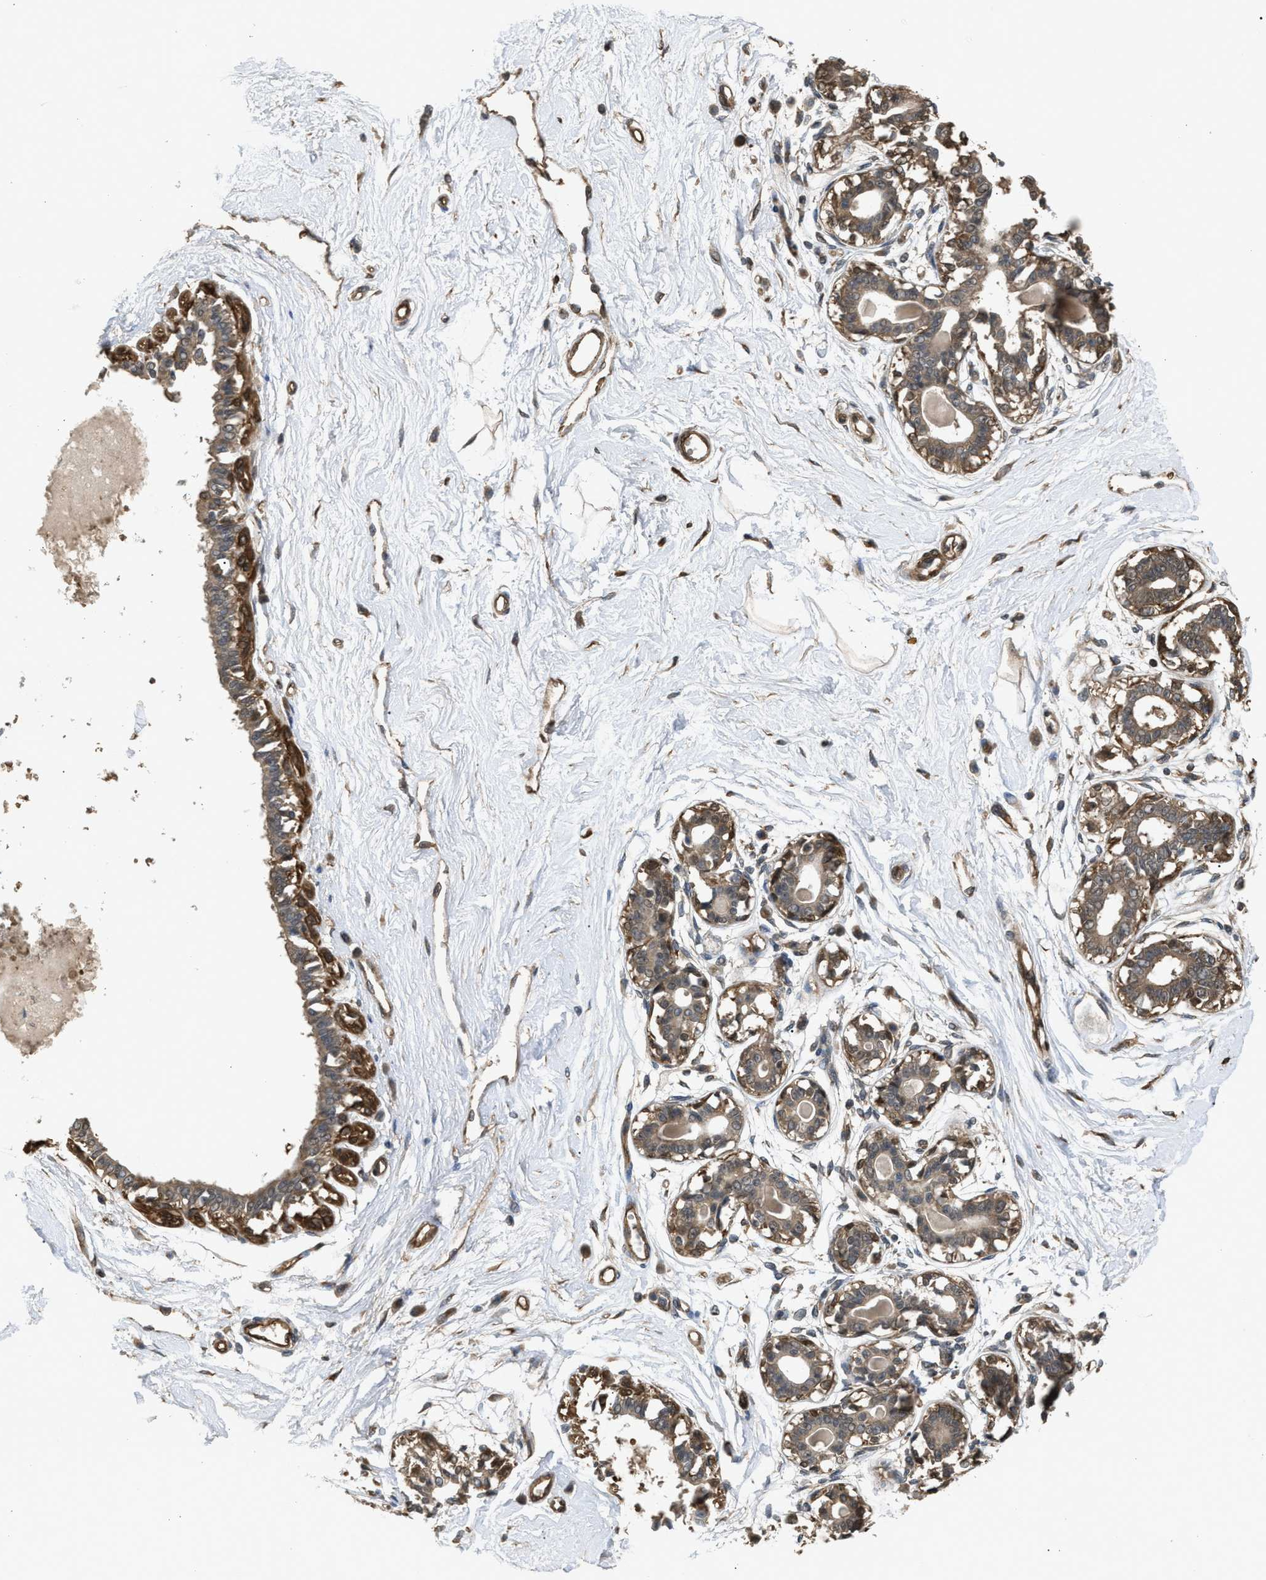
{"staining": {"intensity": "moderate", "quantity": ">75%", "location": "cytoplasmic/membranous"}, "tissue": "breast", "cell_type": "Adipocytes", "image_type": "normal", "snomed": [{"axis": "morphology", "description": "Normal tissue, NOS"}, {"axis": "topography", "description": "Breast"}], "caption": "Unremarkable breast reveals moderate cytoplasmic/membranous positivity in about >75% of adipocytes.", "gene": "BAG3", "patient": {"sex": "female", "age": 45}}